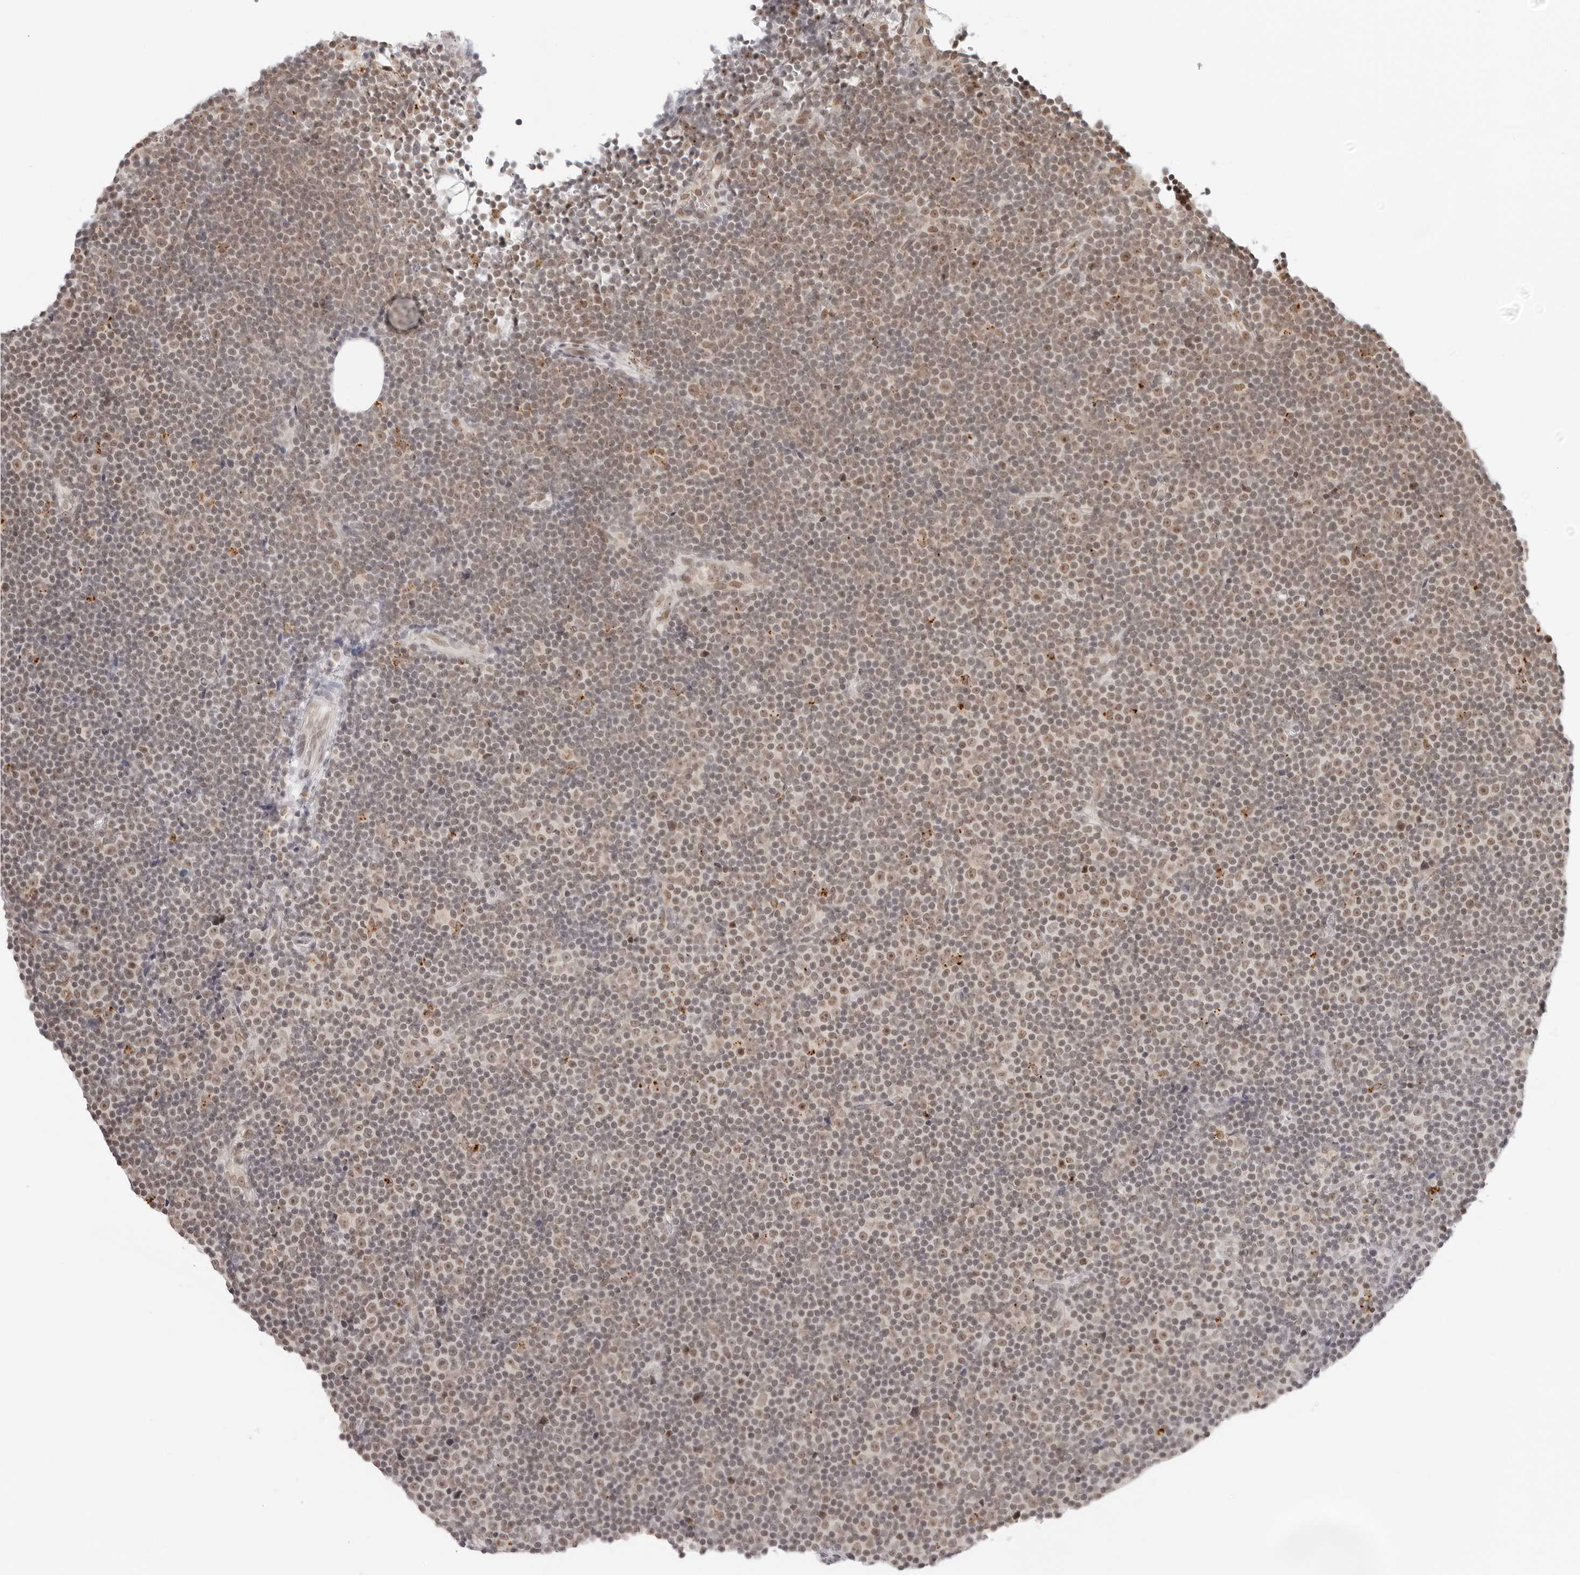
{"staining": {"intensity": "moderate", "quantity": "25%-75%", "location": "nuclear"}, "tissue": "lymphoma", "cell_type": "Tumor cells", "image_type": "cancer", "snomed": [{"axis": "morphology", "description": "Malignant lymphoma, non-Hodgkin's type, Low grade"}, {"axis": "topography", "description": "Lymph node"}], "caption": "Malignant lymphoma, non-Hodgkin's type (low-grade) tissue exhibits moderate nuclear staining in approximately 25%-75% of tumor cells, visualized by immunohistochemistry. (brown staining indicates protein expression, while blue staining denotes nuclei).", "gene": "TOX4", "patient": {"sex": "female", "age": 67}}